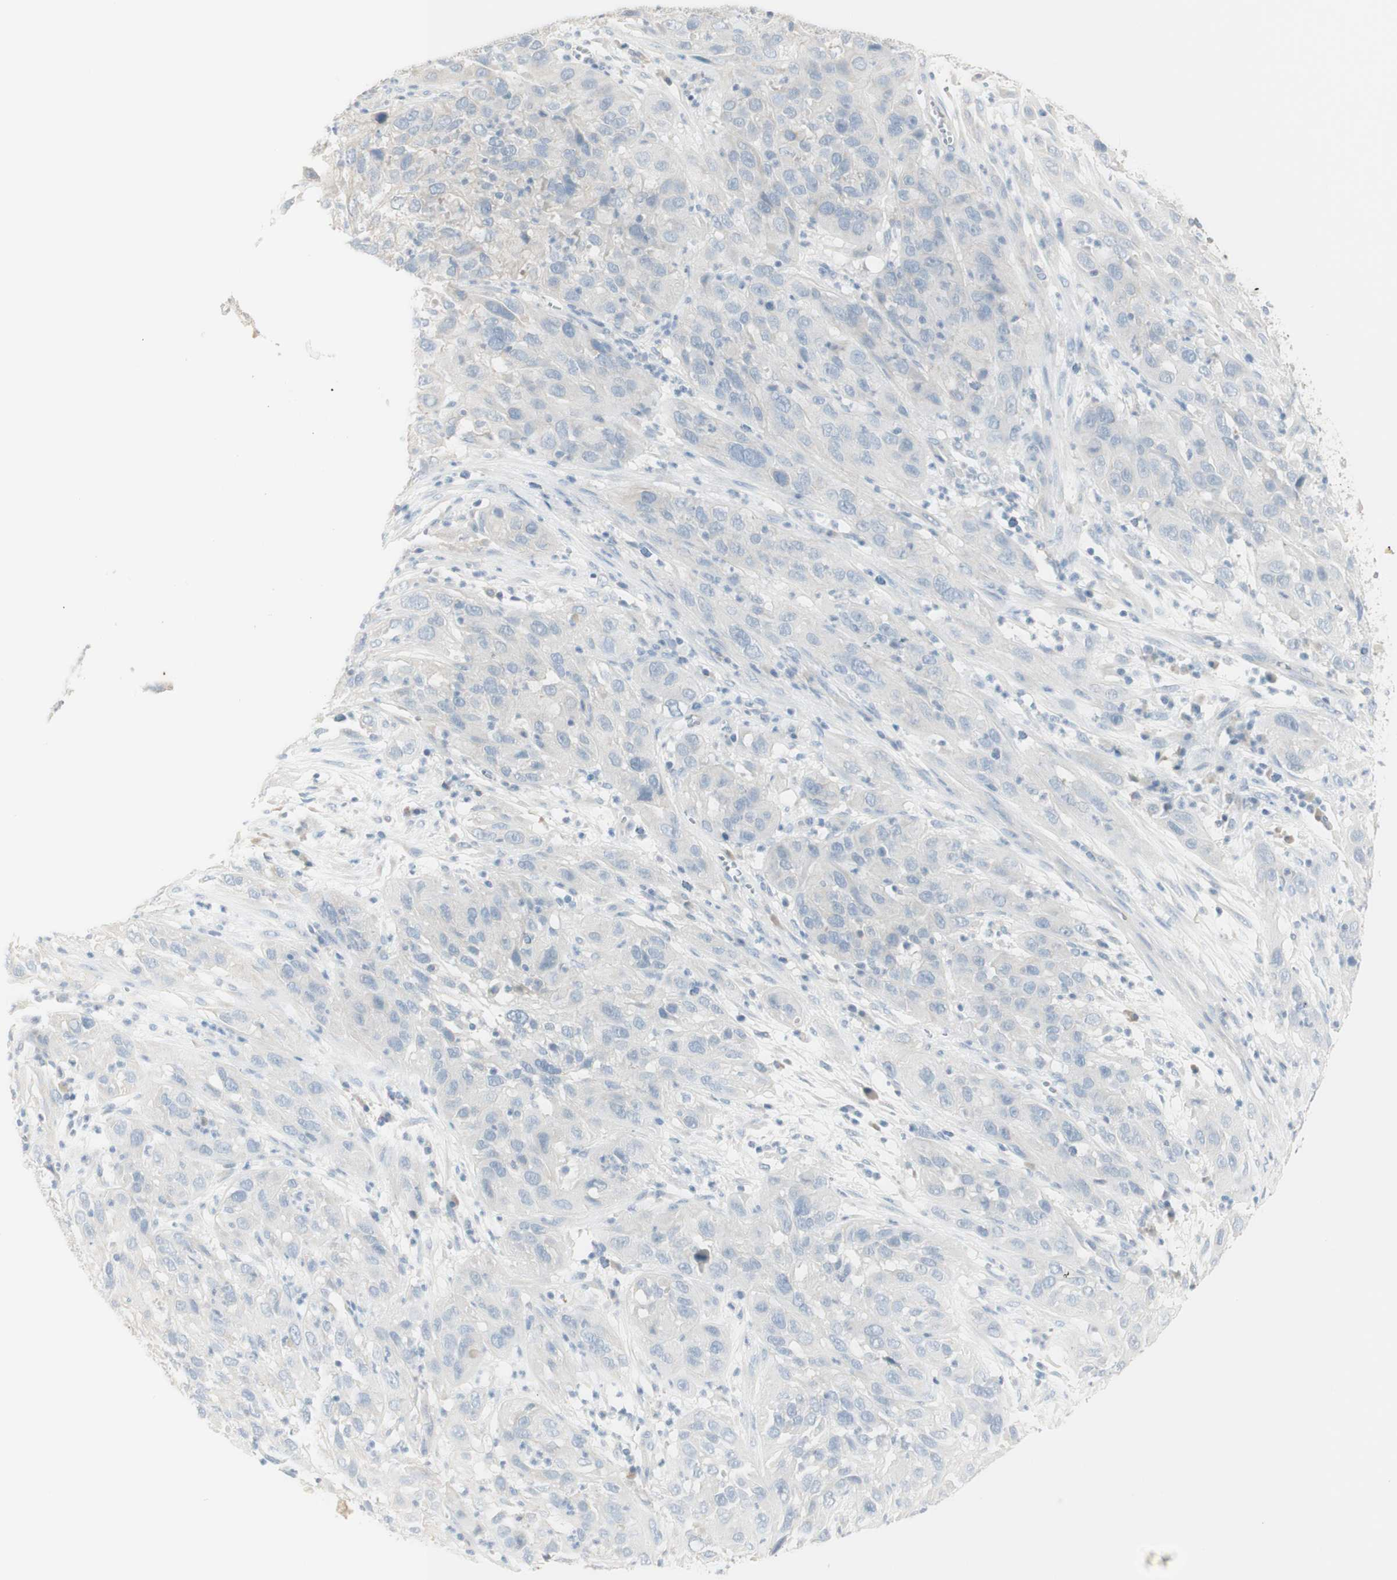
{"staining": {"intensity": "negative", "quantity": "none", "location": "none"}, "tissue": "cervical cancer", "cell_type": "Tumor cells", "image_type": "cancer", "snomed": [{"axis": "morphology", "description": "Squamous cell carcinoma, NOS"}, {"axis": "topography", "description": "Cervix"}], "caption": "Human cervical squamous cell carcinoma stained for a protein using immunohistochemistry (IHC) displays no positivity in tumor cells.", "gene": "ART3", "patient": {"sex": "female", "age": 32}}